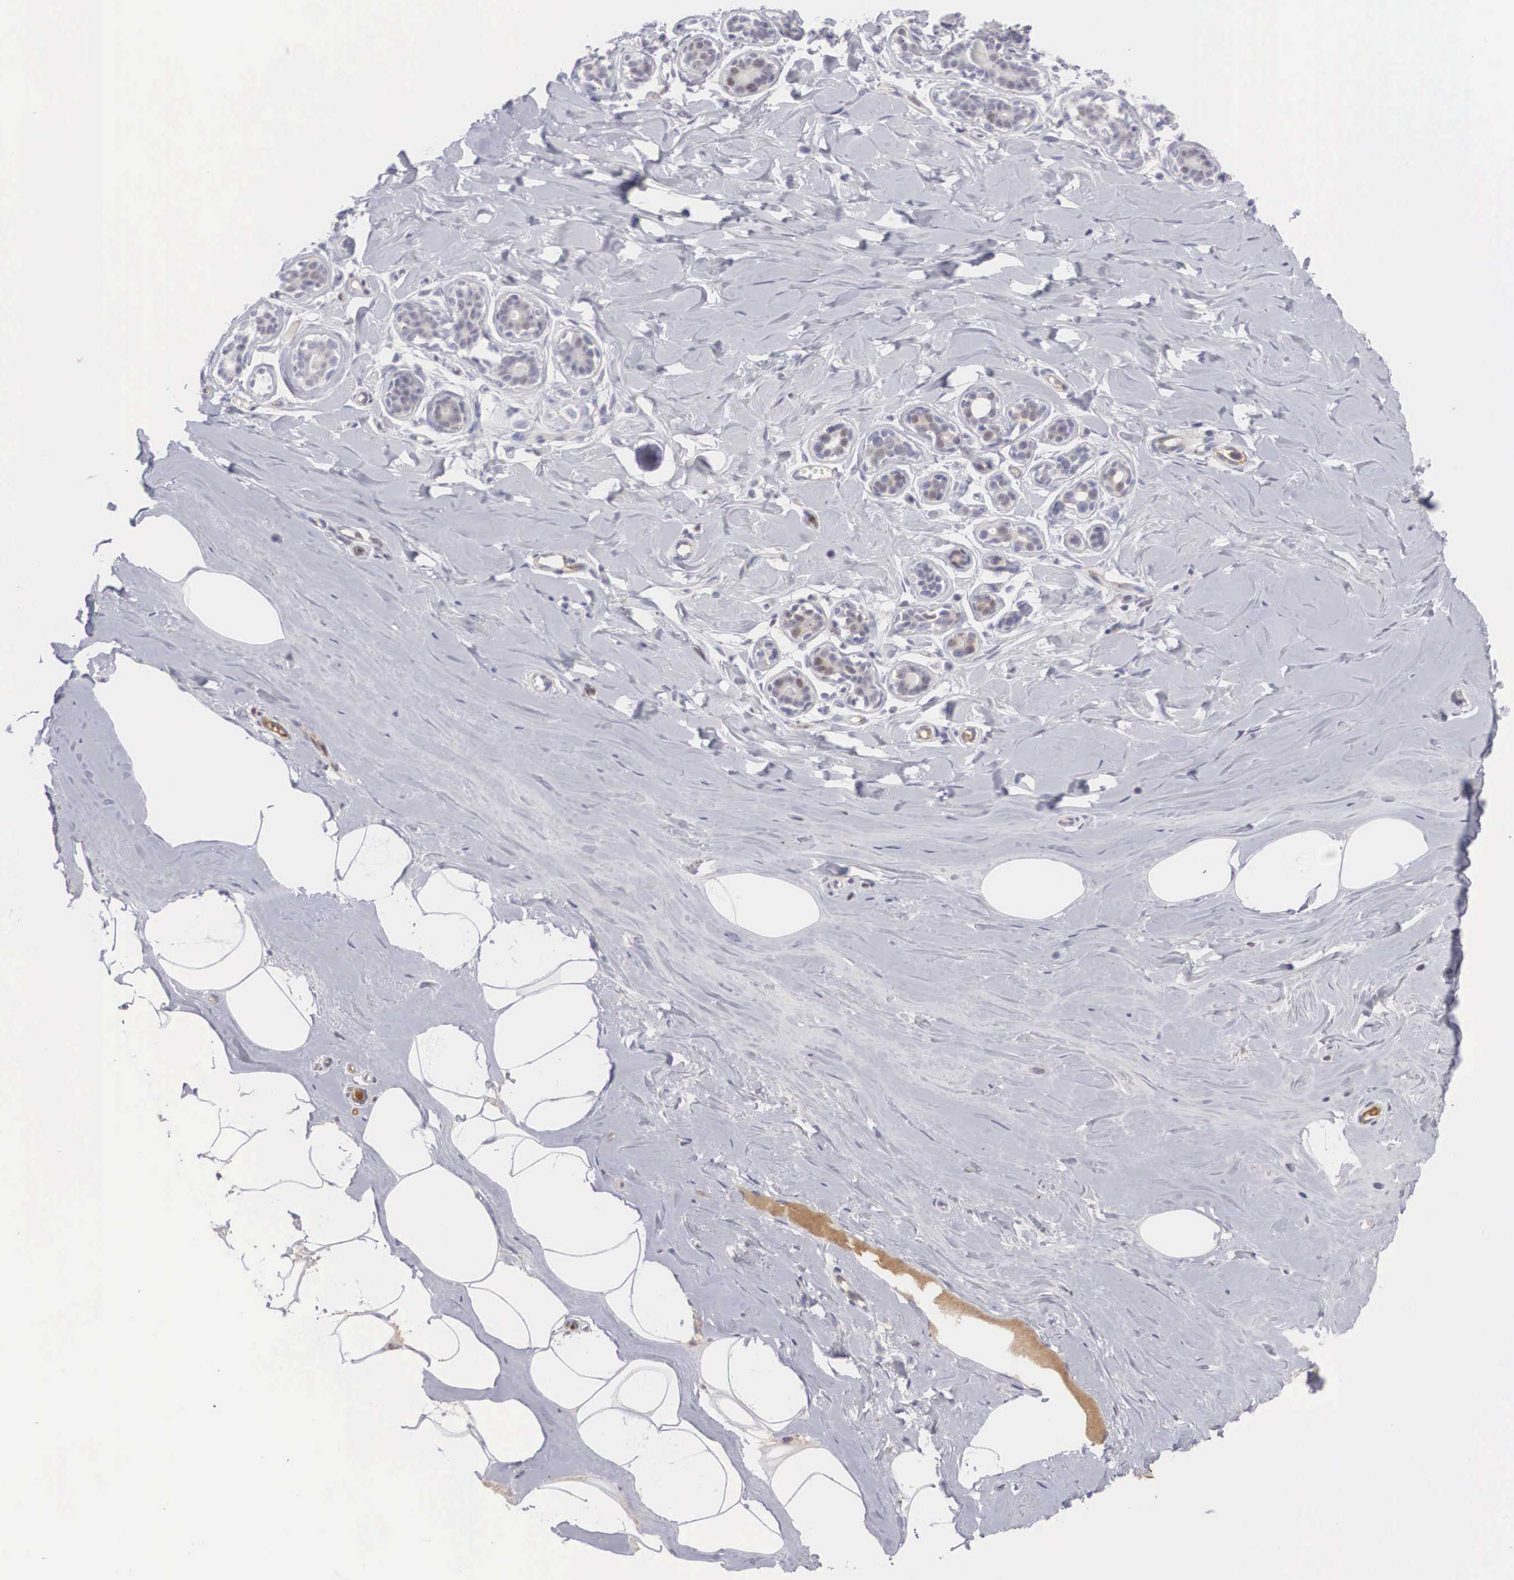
{"staining": {"intensity": "negative", "quantity": "none", "location": "none"}, "tissue": "breast", "cell_type": "Adipocytes", "image_type": "normal", "snomed": [{"axis": "morphology", "description": "Normal tissue, NOS"}, {"axis": "topography", "description": "Breast"}], "caption": "Immunohistochemical staining of unremarkable human breast demonstrates no significant expression in adipocytes. (Stains: DAB IHC with hematoxylin counter stain, Microscopy: brightfield microscopy at high magnification).", "gene": "RBPJ", "patient": {"sex": "female", "age": 45}}